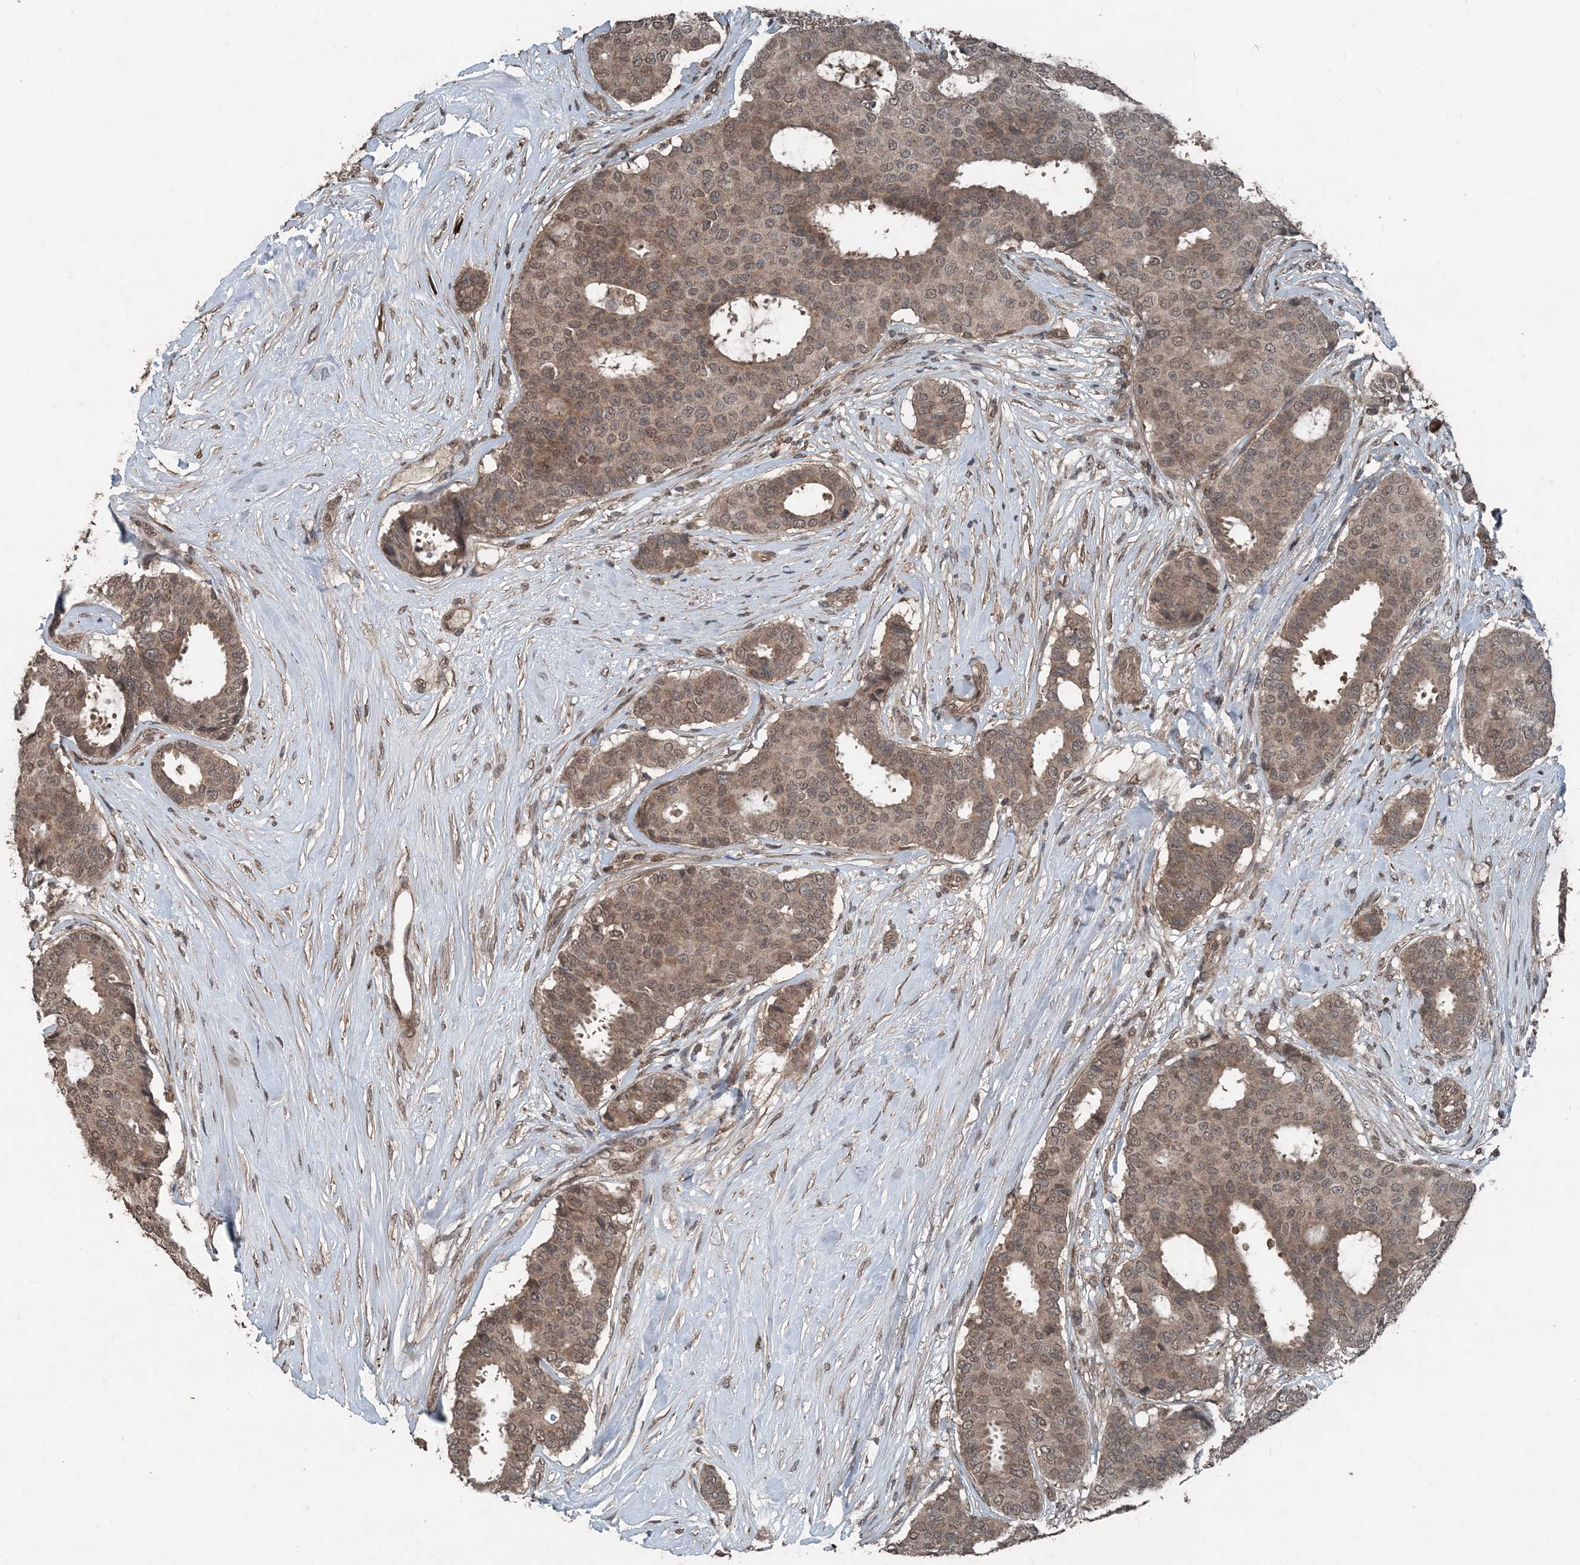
{"staining": {"intensity": "moderate", "quantity": ">75%", "location": "cytoplasmic/membranous,nuclear"}, "tissue": "breast cancer", "cell_type": "Tumor cells", "image_type": "cancer", "snomed": [{"axis": "morphology", "description": "Duct carcinoma"}, {"axis": "topography", "description": "Breast"}], "caption": "Breast intraductal carcinoma stained with DAB immunohistochemistry demonstrates medium levels of moderate cytoplasmic/membranous and nuclear positivity in about >75% of tumor cells. (IHC, brightfield microscopy, high magnification).", "gene": "CFL1", "patient": {"sex": "female", "age": 75}}